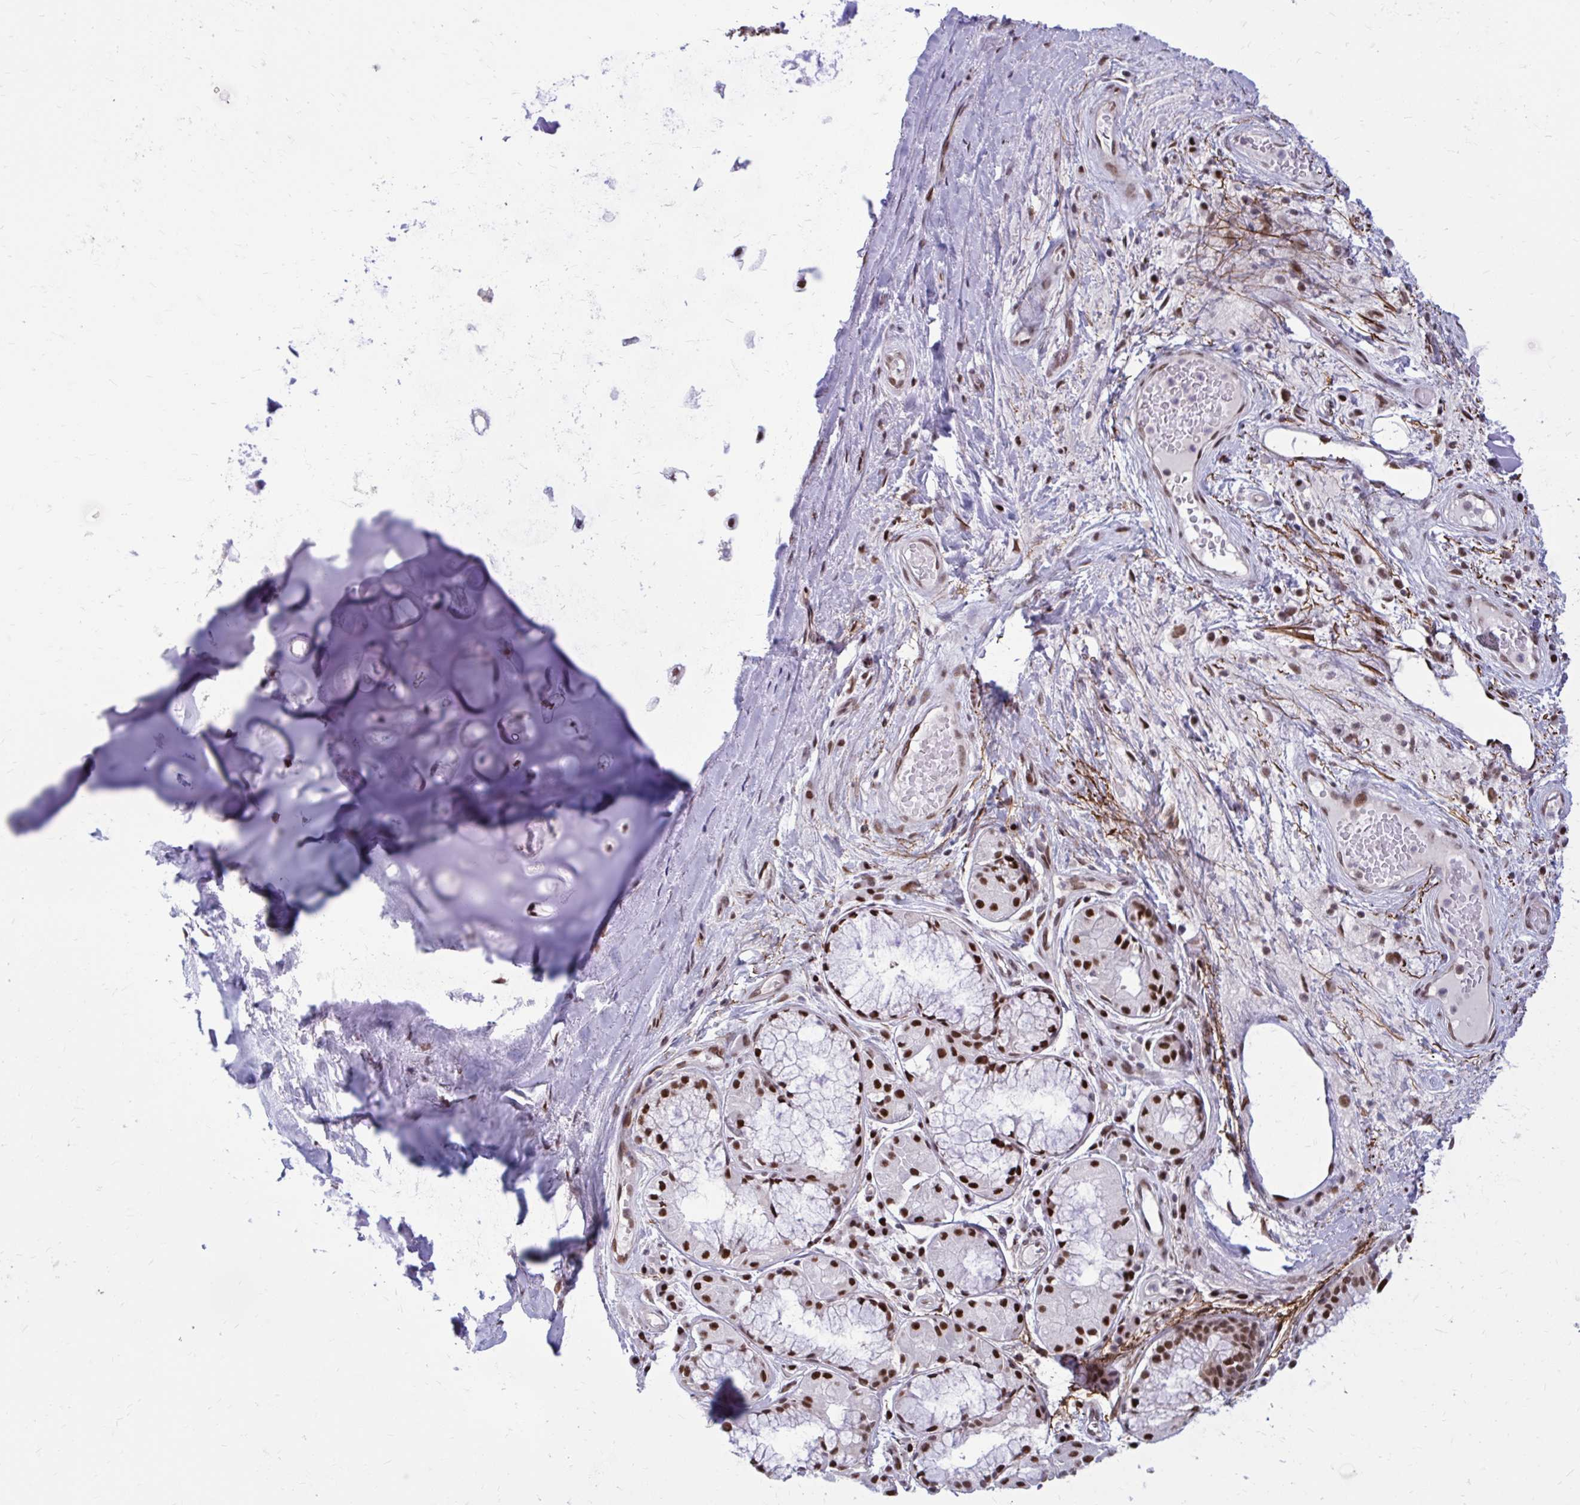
{"staining": {"intensity": "weak", "quantity": "<25%", "location": "nuclear"}, "tissue": "adipose tissue", "cell_type": "Adipocytes", "image_type": "normal", "snomed": [{"axis": "morphology", "description": "Normal tissue, NOS"}, {"axis": "topography", "description": "Cartilage tissue"}, {"axis": "topography", "description": "Bronchus"}], "caption": "Immunohistochemistry (IHC) photomicrograph of unremarkable human adipose tissue stained for a protein (brown), which reveals no expression in adipocytes. (Immunohistochemistry (IHC), brightfield microscopy, high magnification).", "gene": "PSME4", "patient": {"sex": "male", "age": 64}}